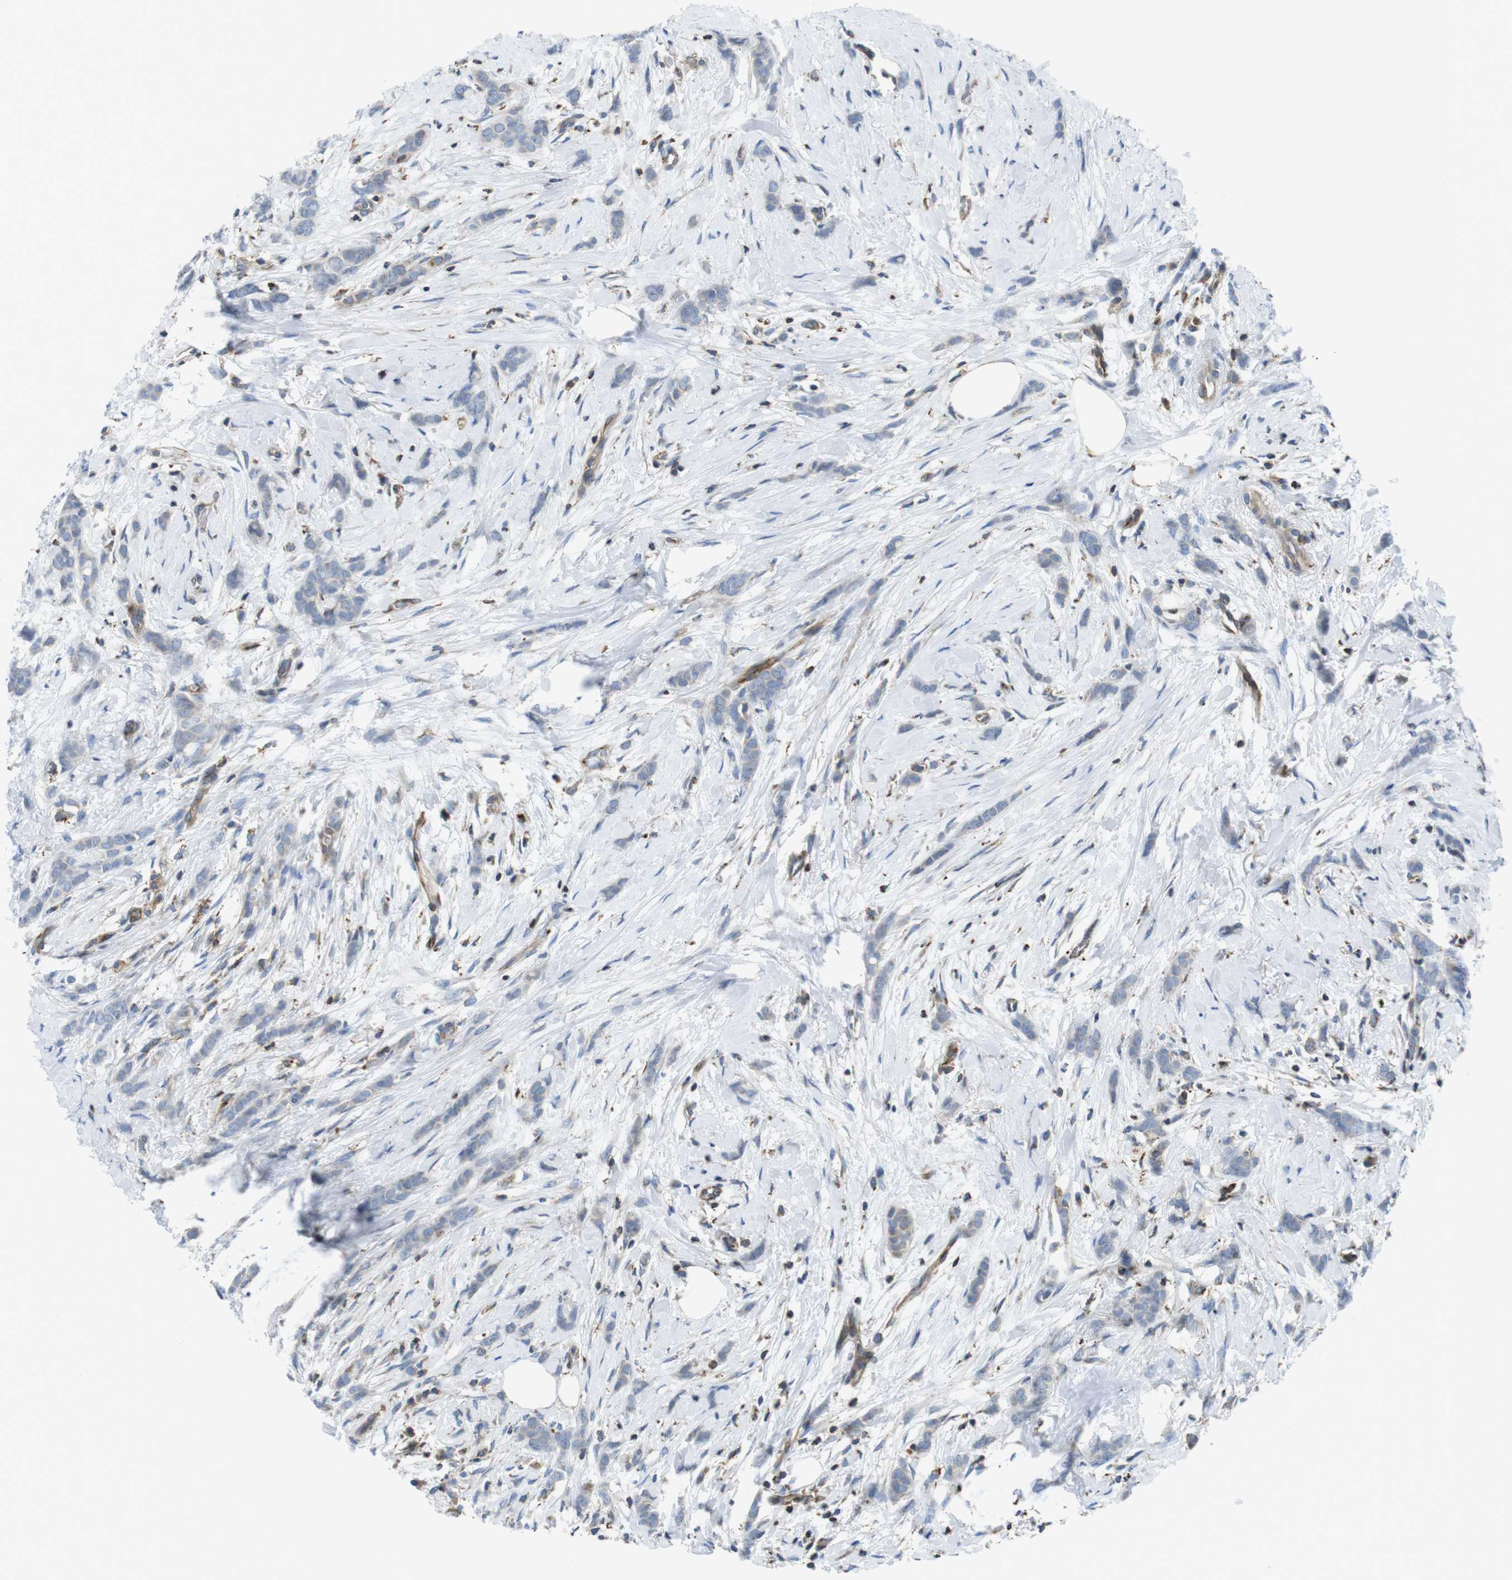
{"staining": {"intensity": "negative", "quantity": "none", "location": "none"}, "tissue": "breast cancer", "cell_type": "Tumor cells", "image_type": "cancer", "snomed": [{"axis": "morphology", "description": "Lobular carcinoma, in situ"}, {"axis": "morphology", "description": "Lobular carcinoma"}, {"axis": "topography", "description": "Breast"}], "caption": "Immunohistochemistry histopathology image of neoplastic tissue: human breast cancer (lobular carcinoma in situ) stained with DAB demonstrates no significant protein positivity in tumor cells. The staining was performed using DAB to visualize the protein expression in brown, while the nuclei were stained in blue with hematoxylin (Magnification: 20x).", "gene": "KCNE3", "patient": {"sex": "female", "age": 41}}